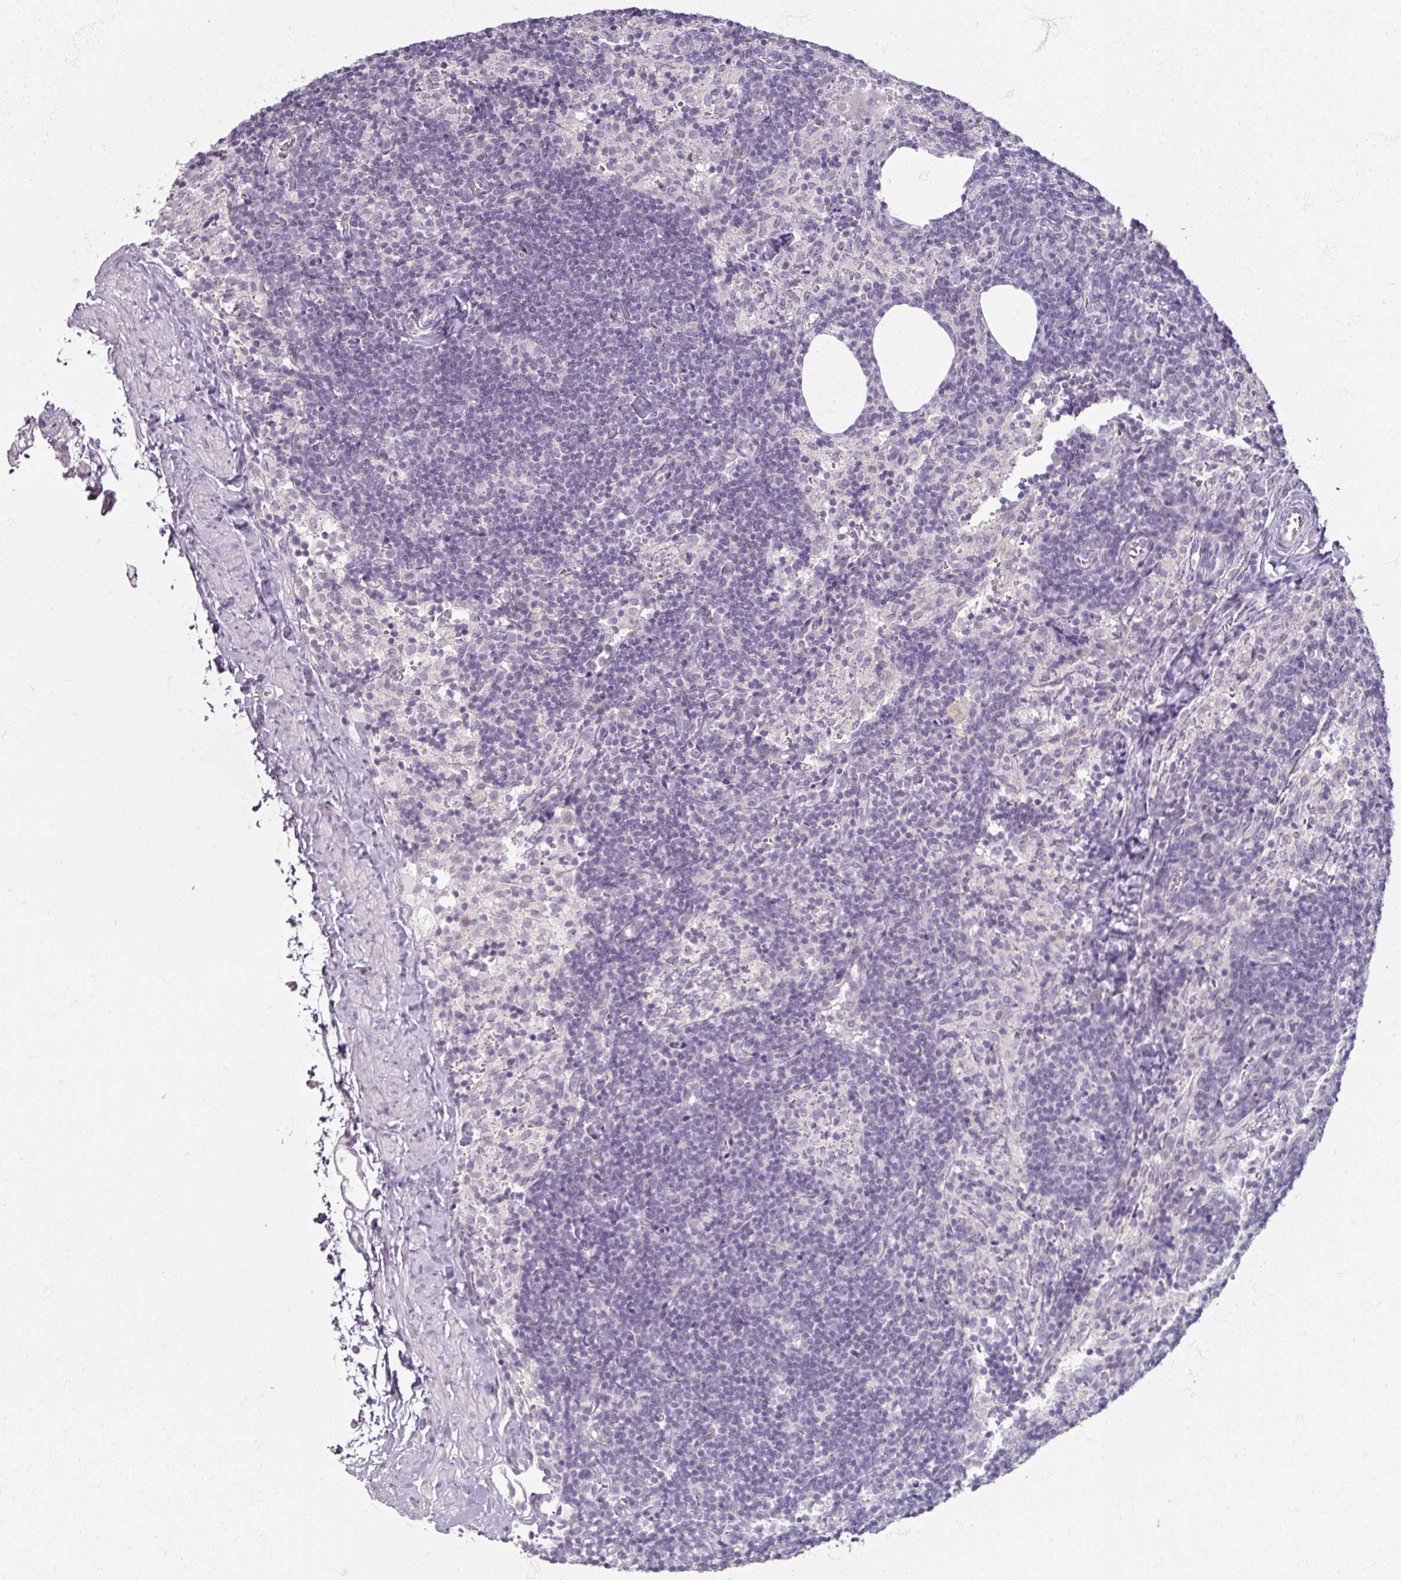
{"staining": {"intensity": "negative", "quantity": "none", "location": "none"}, "tissue": "lymph node", "cell_type": "Germinal center cells", "image_type": "normal", "snomed": [{"axis": "morphology", "description": "Normal tissue, NOS"}, {"axis": "topography", "description": "Lymph node"}], "caption": "The micrograph demonstrates no significant expression in germinal center cells of lymph node. (Immunohistochemistry (ihc), brightfield microscopy, high magnification).", "gene": "SOX11", "patient": {"sex": "female", "age": 52}}